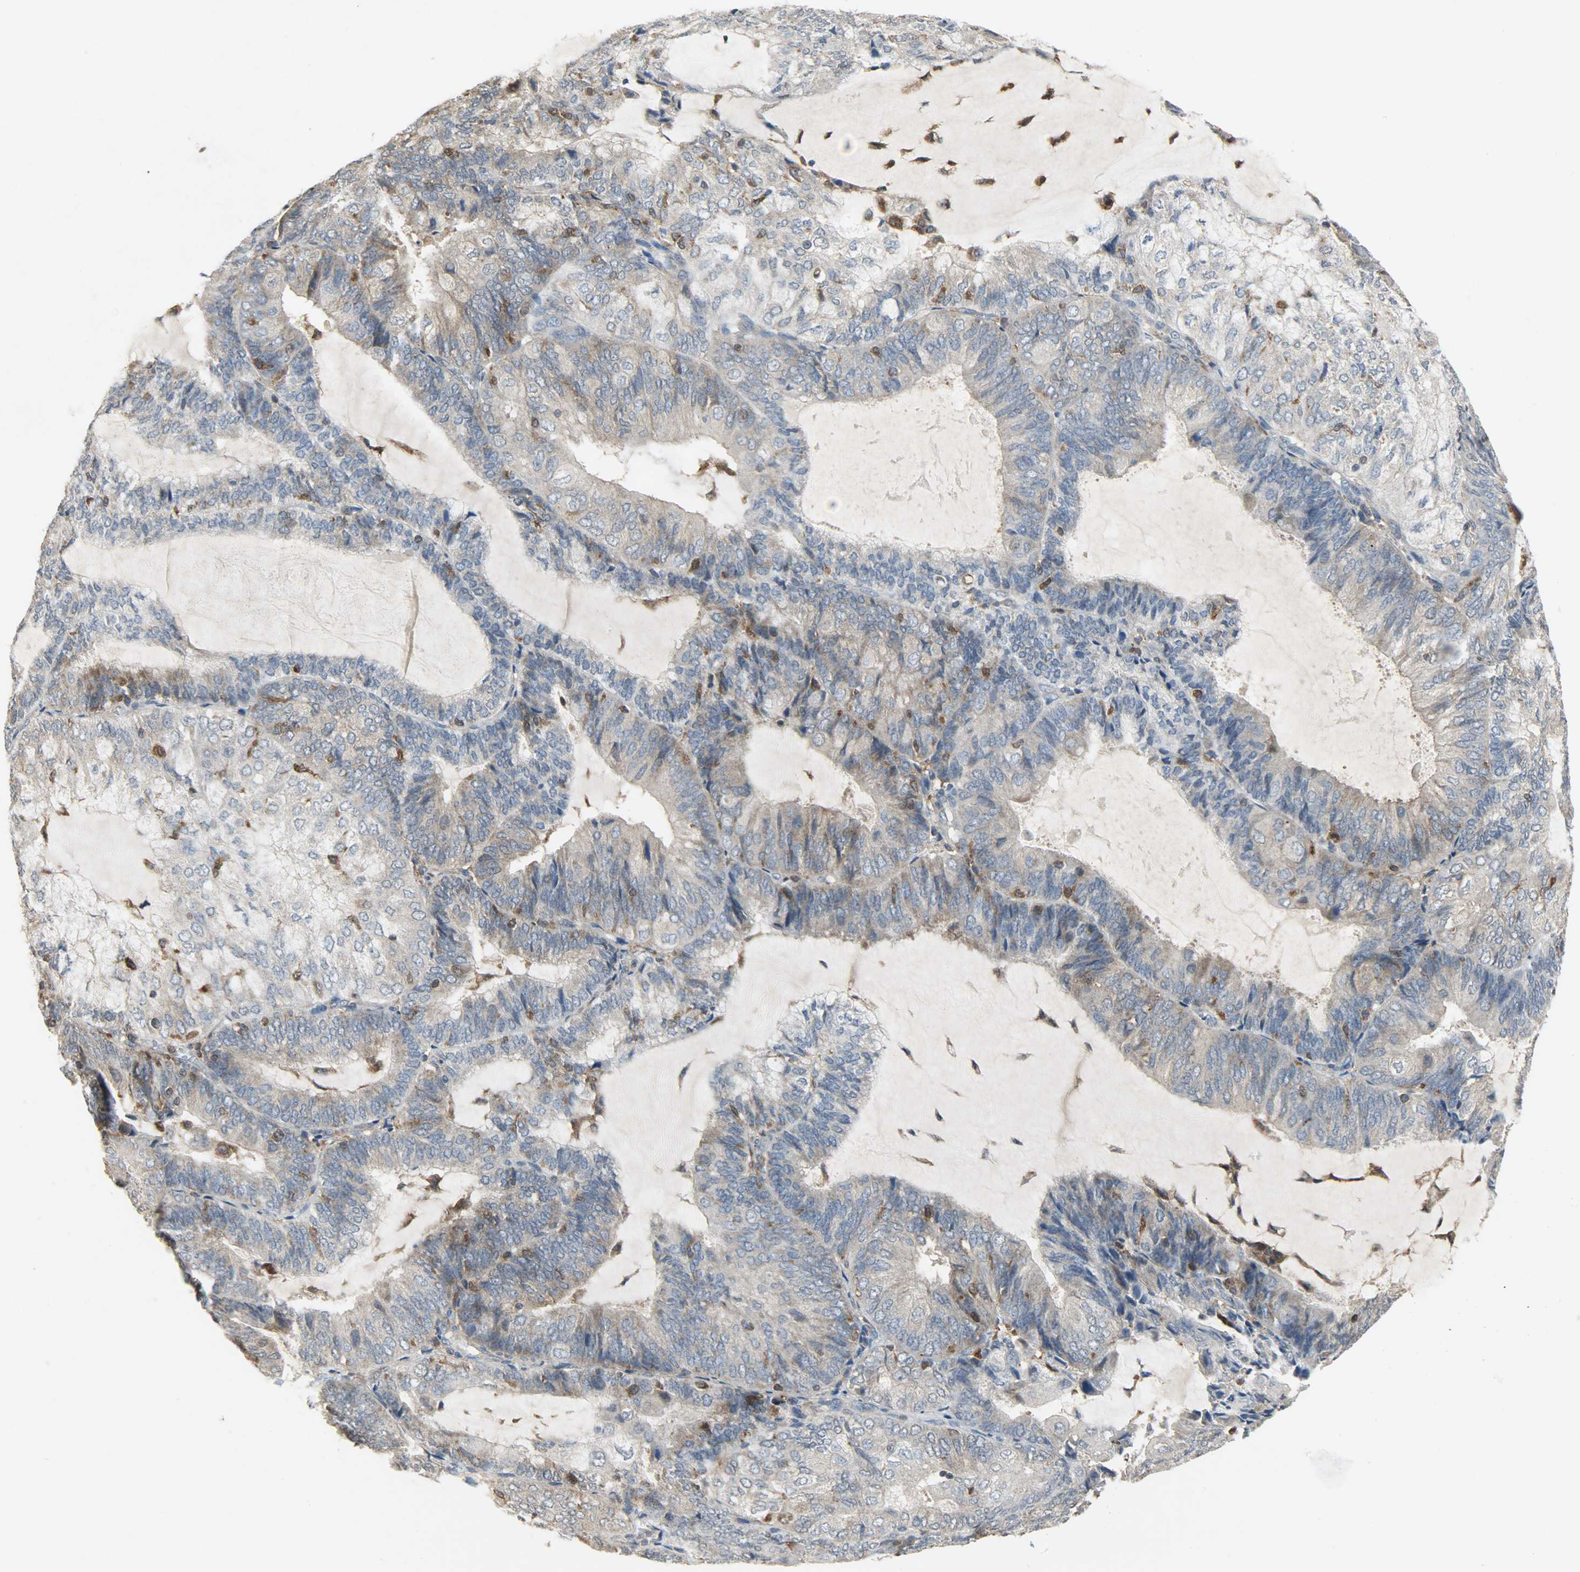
{"staining": {"intensity": "weak", "quantity": ">75%", "location": "cytoplasmic/membranous"}, "tissue": "endometrial cancer", "cell_type": "Tumor cells", "image_type": "cancer", "snomed": [{"axis": "morphology", "description": "Adenocarcinoma, NOS"}, {"axis": "topography", "description": "Endometrium"}], "caption": "Adenocarcinoma (endometrial) tissue exhibits weak cytoplasmic/membranous positivity in approximately >75% of tumor cells, visualized by immunohistochemistry. The protein is stained brown, and the nuclei are stained in blue (DAB (3,3'-diaminobenzidine) IHC with brightfield microscopy, high magnification).", "gene": "TRIM21", "patient": {"sex": "female", "age": 81}}